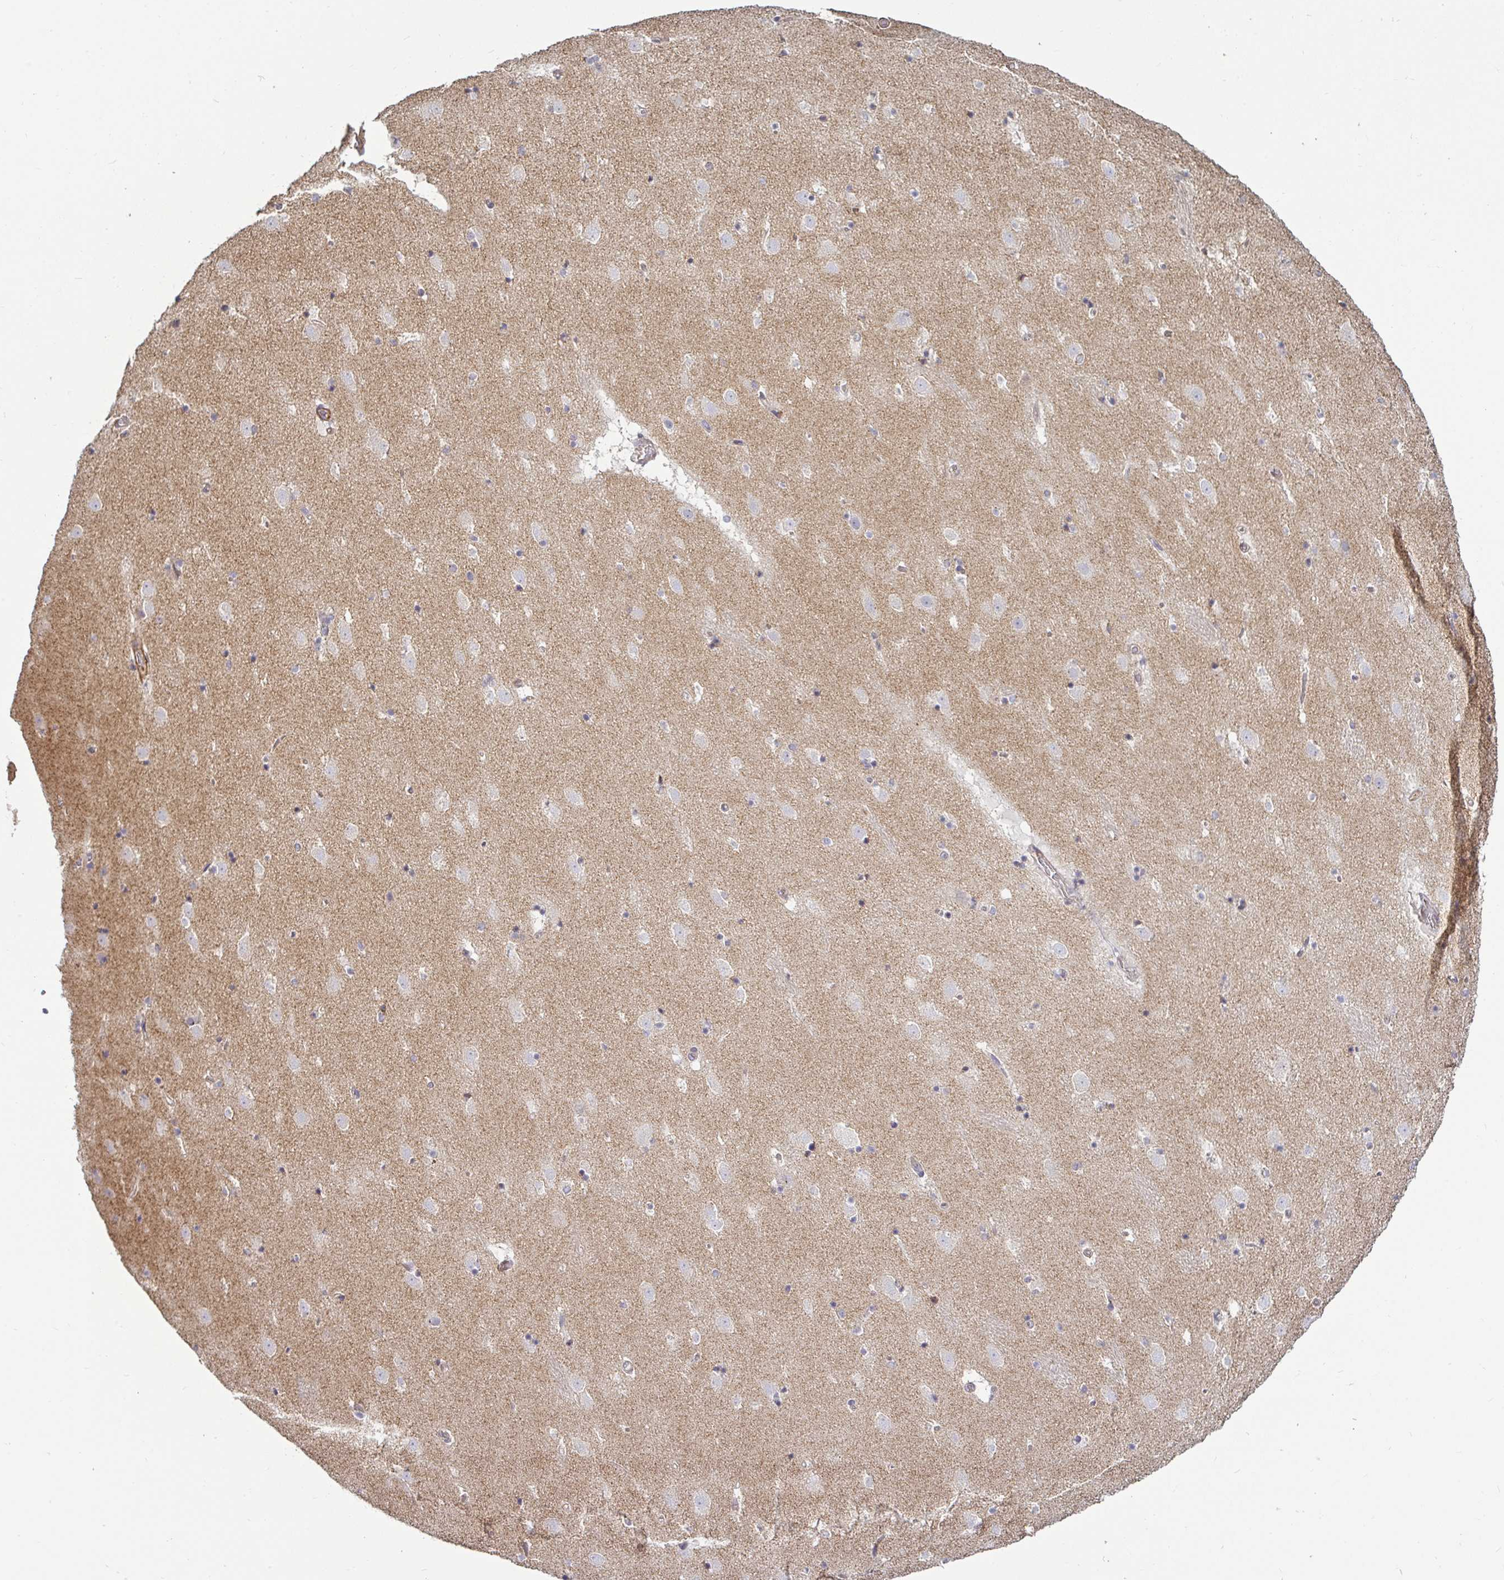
{"staining": {"intensity": "negative", "quantity": "none", "location": "none"}, "tissue": "caudate", "cell_type": "Glial cells", "image_type": "normal", "snomed": [{"axis": "morphology", "description": "Normal tissue, NOS"}, {"axis": "topography", "description": "Lateral ventricle wall"}], "caption": "High power microscopy histopathology image of an IHC histopathology image of normal caudate, revealing no significant expression in glial cells.", "gene": "SPRY1", "patient": {"sex": "male", "age": 37}}